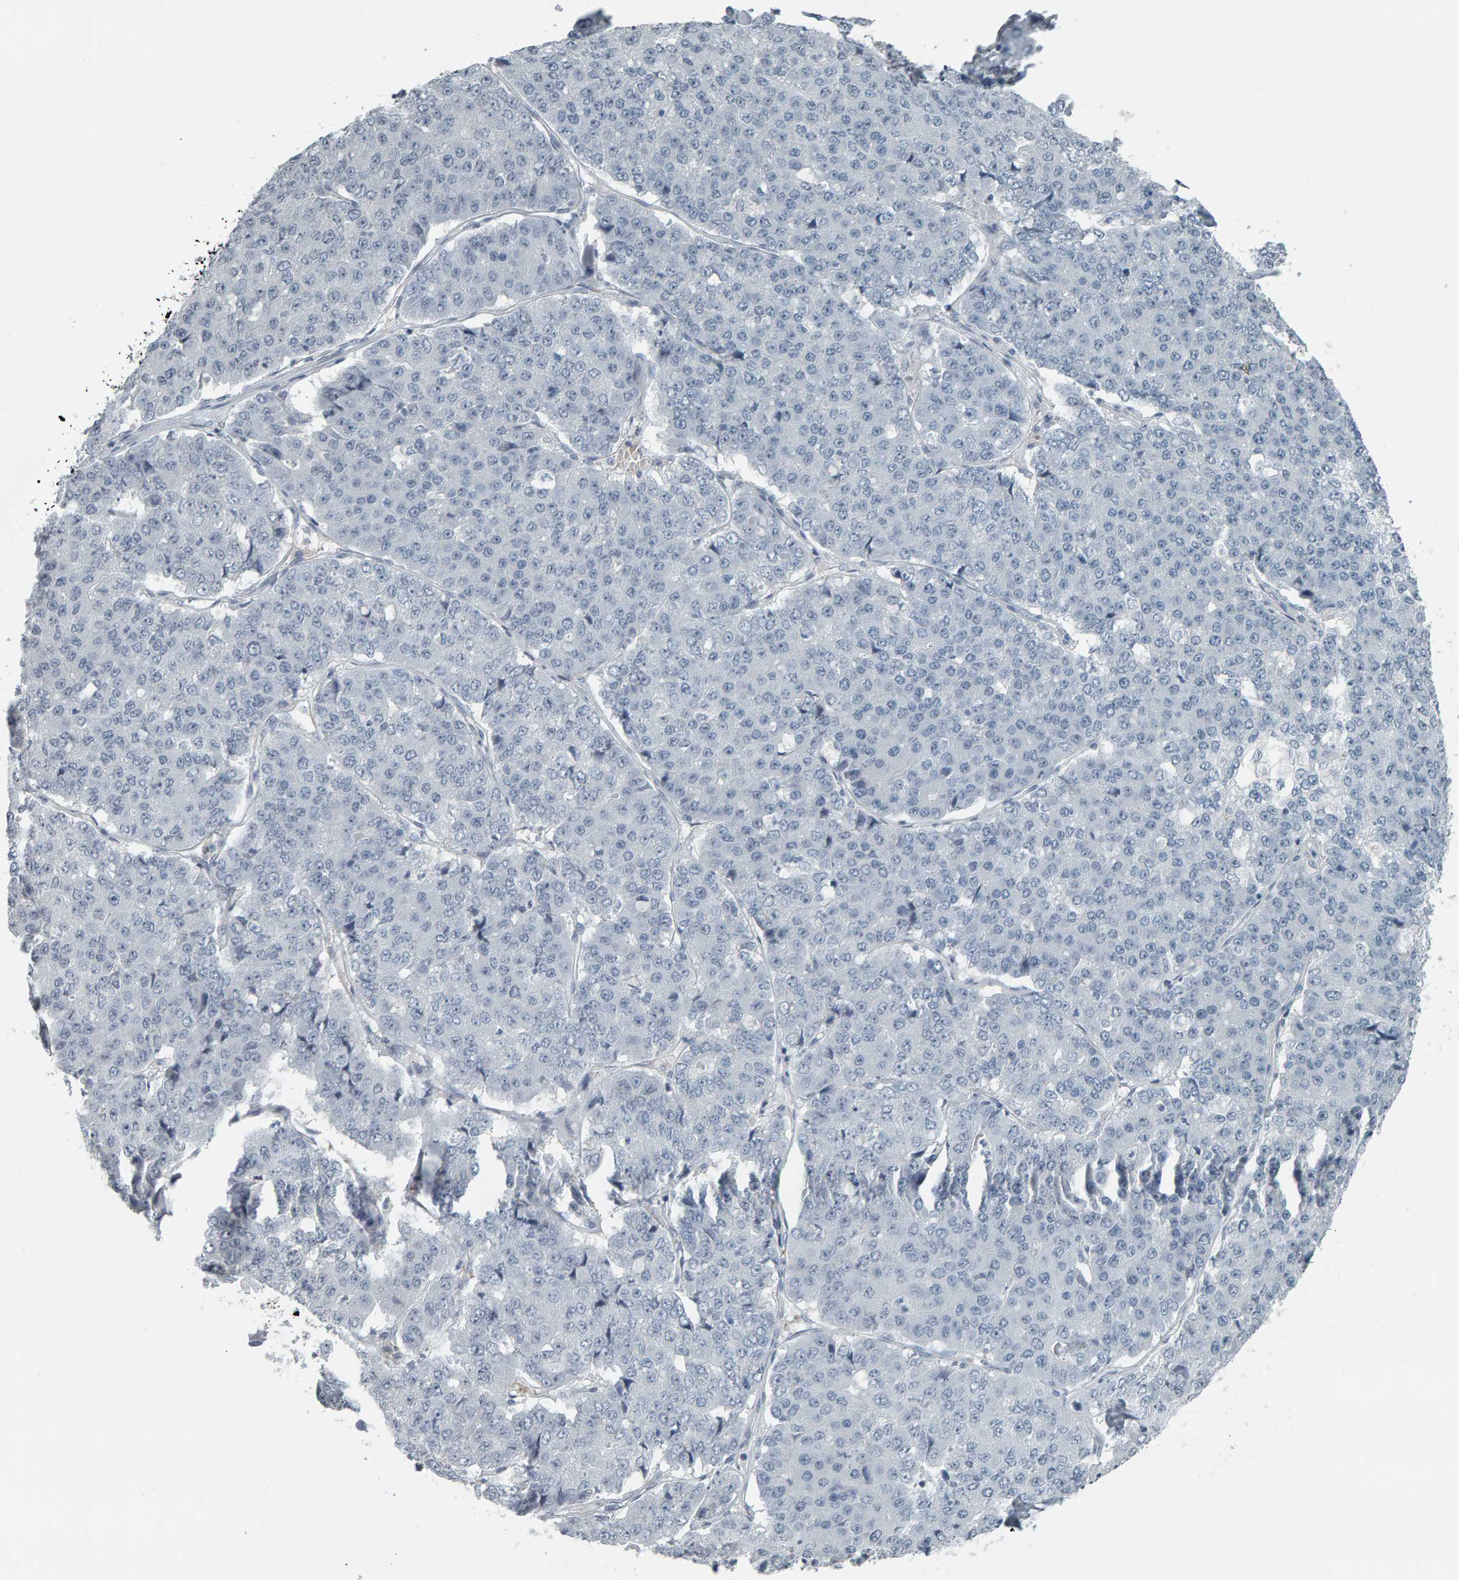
{"staining": {"intensity": "negative", "quantity": "none", "location": "none"}, "tissue": "pancreatic cancer", "cell_type": "Tumor cells", "image_type": "cancer", "snomed": [{"axis": "morphology", "description": "Adenocarcinoma, NOS"}, {"axis": "topography", "description": "Pancreas"}], "caption": "Tumor cells are negative for brown protein staining in adenocarcinoma (pancreatic).", "gene": "PYY", "patient": {"sex": "male", "age": 50}}